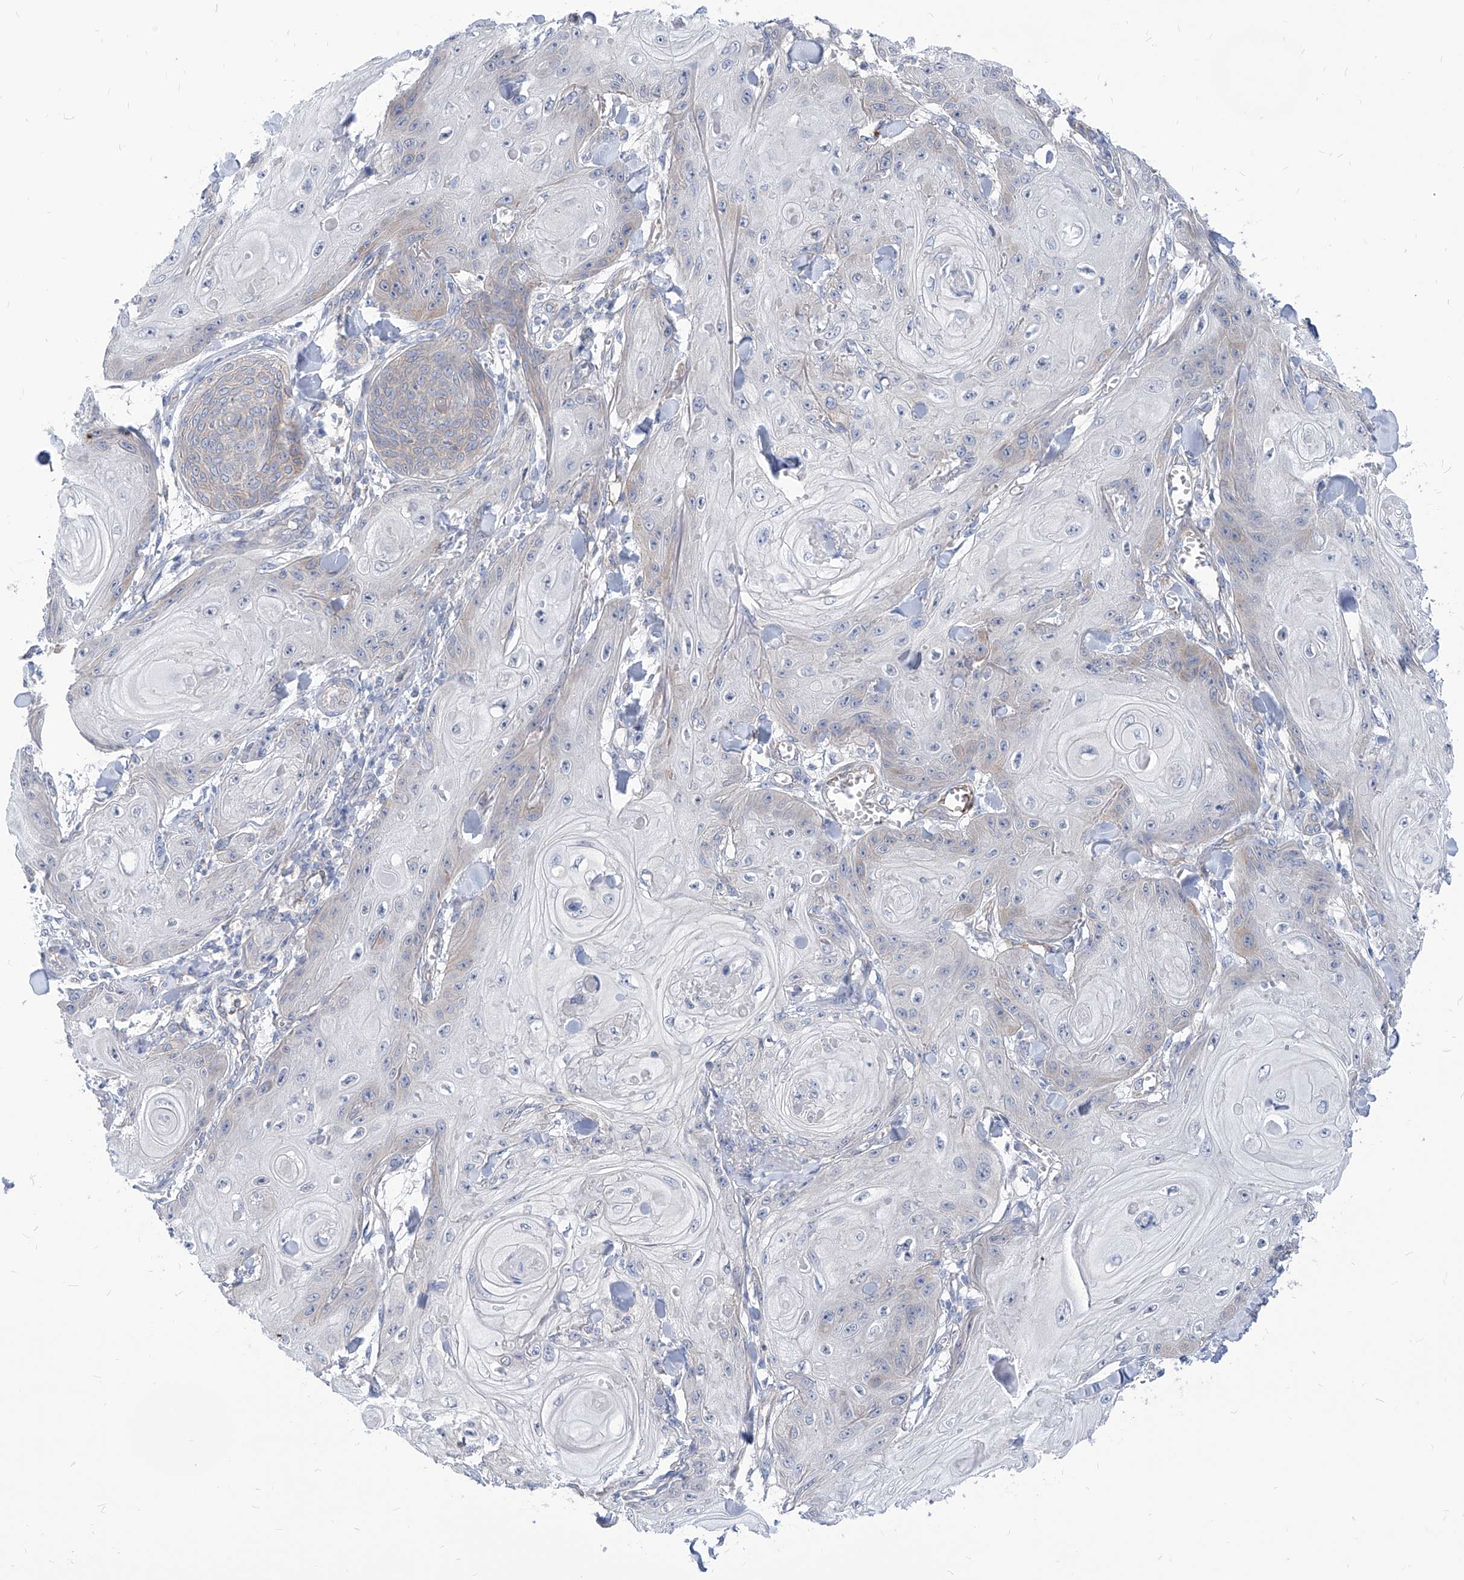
{"staining": {"intensity": "negative", "quantity": "none", "location": "none"}, "tissue": "skin cancer", "cell_type": "Tumor cells", "image_type": "cancer", "snomed": [{"axis": "morphology", "description": "Squamous cell carcinoma, NOS"}, {"axis": "topography", "description": "Skin"}], "caption": "Micrograph shows no protein expression in tumor cells of skin cancer (squamous cell carcinoma) tissue.", "gene": "AKAP10", "patient": {"sex": "male", "age": 74}}